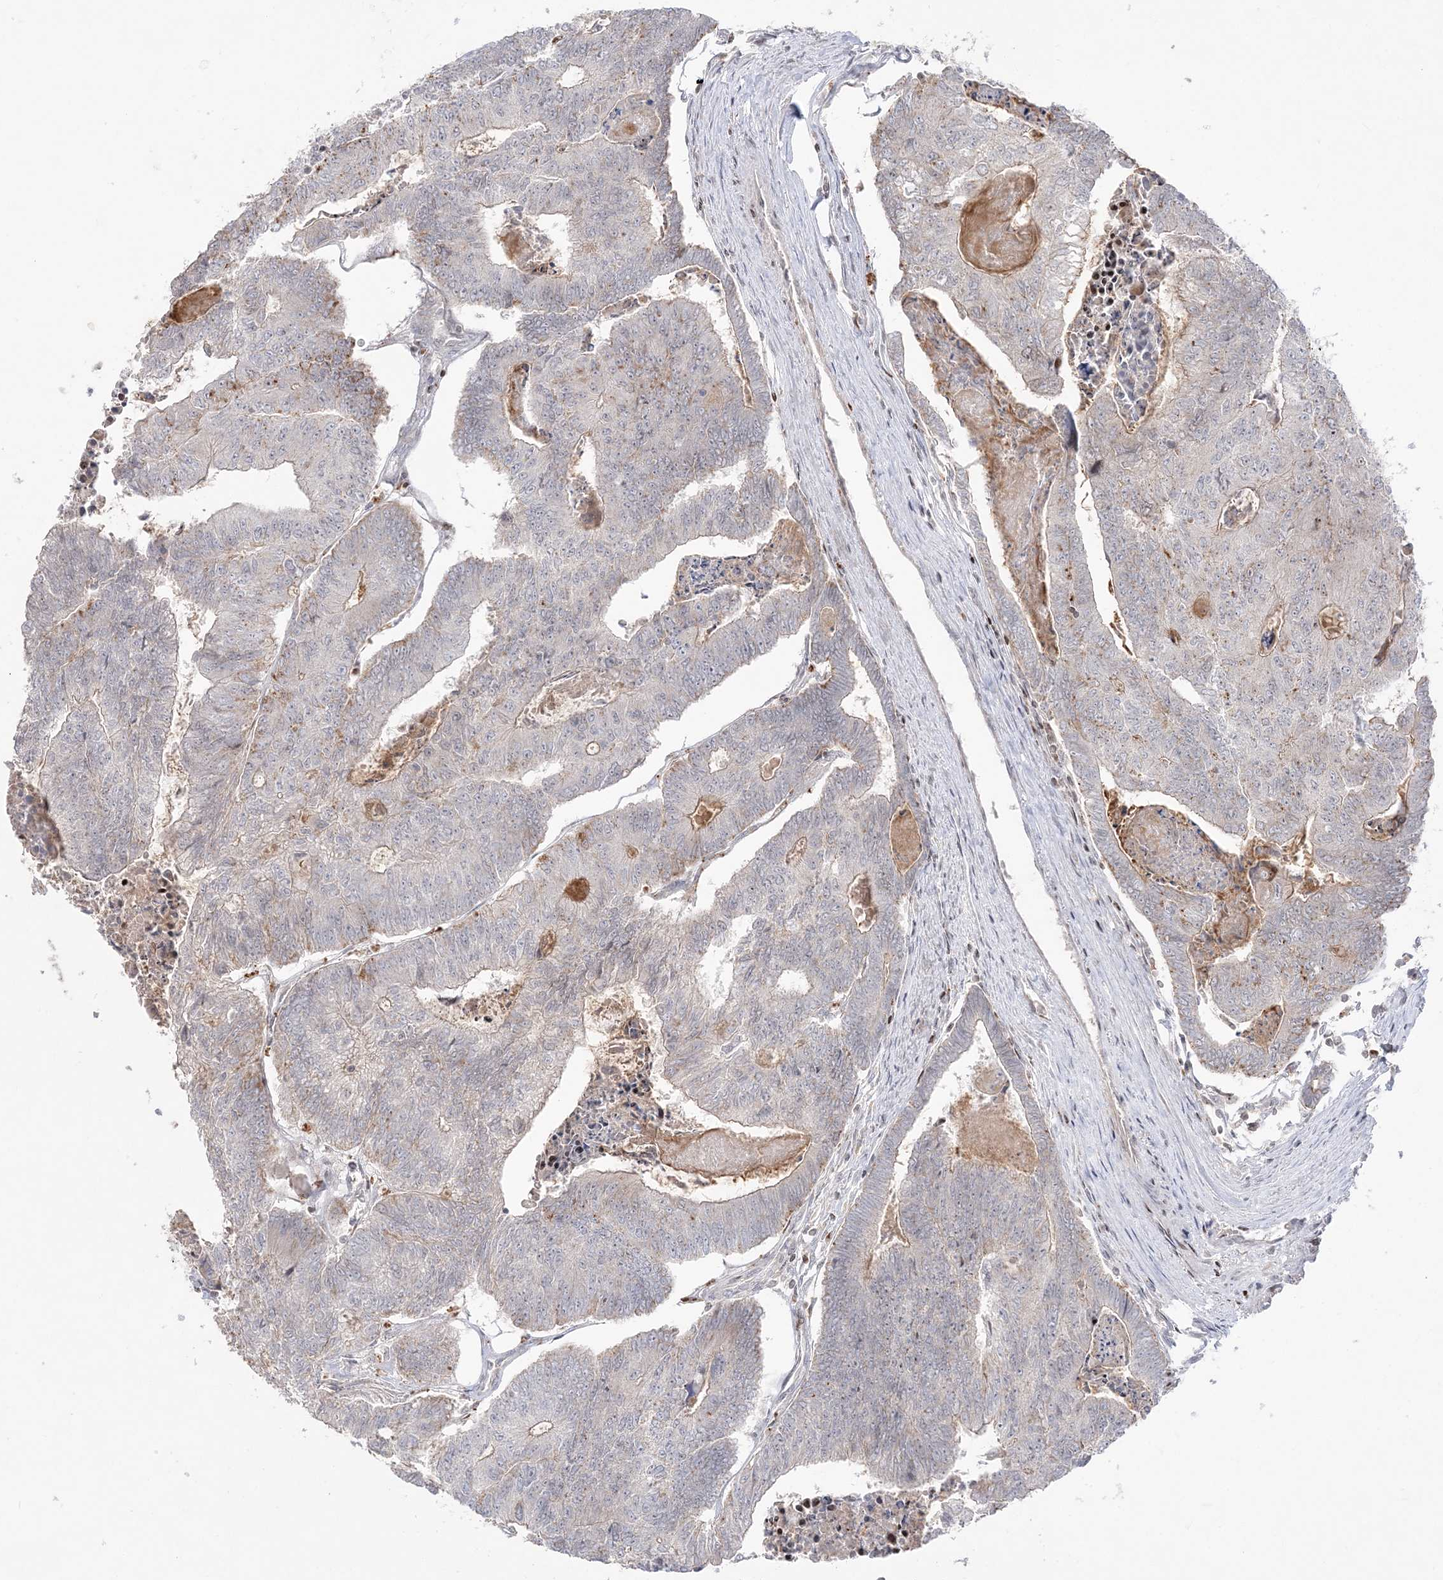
{"staining": {"intensity": "weak", "quantity": "<25%", "location": "cytoplasmic/membranous"}, "tissue": "colorectal cancer", "cell_type": "Tumor cells", "image_type": "cancer", "snomed": [{"axis": "morphology", "description": "Adenocarcinoma, NOS"}, {"axis": "topography", "description": "Colon"}], "caption": "The histopathology image reveals no significant expression in tumor cells of colorectal cancer.", "gene": "SH3BP4", "patient": {"sex": "female", "age": 67}}